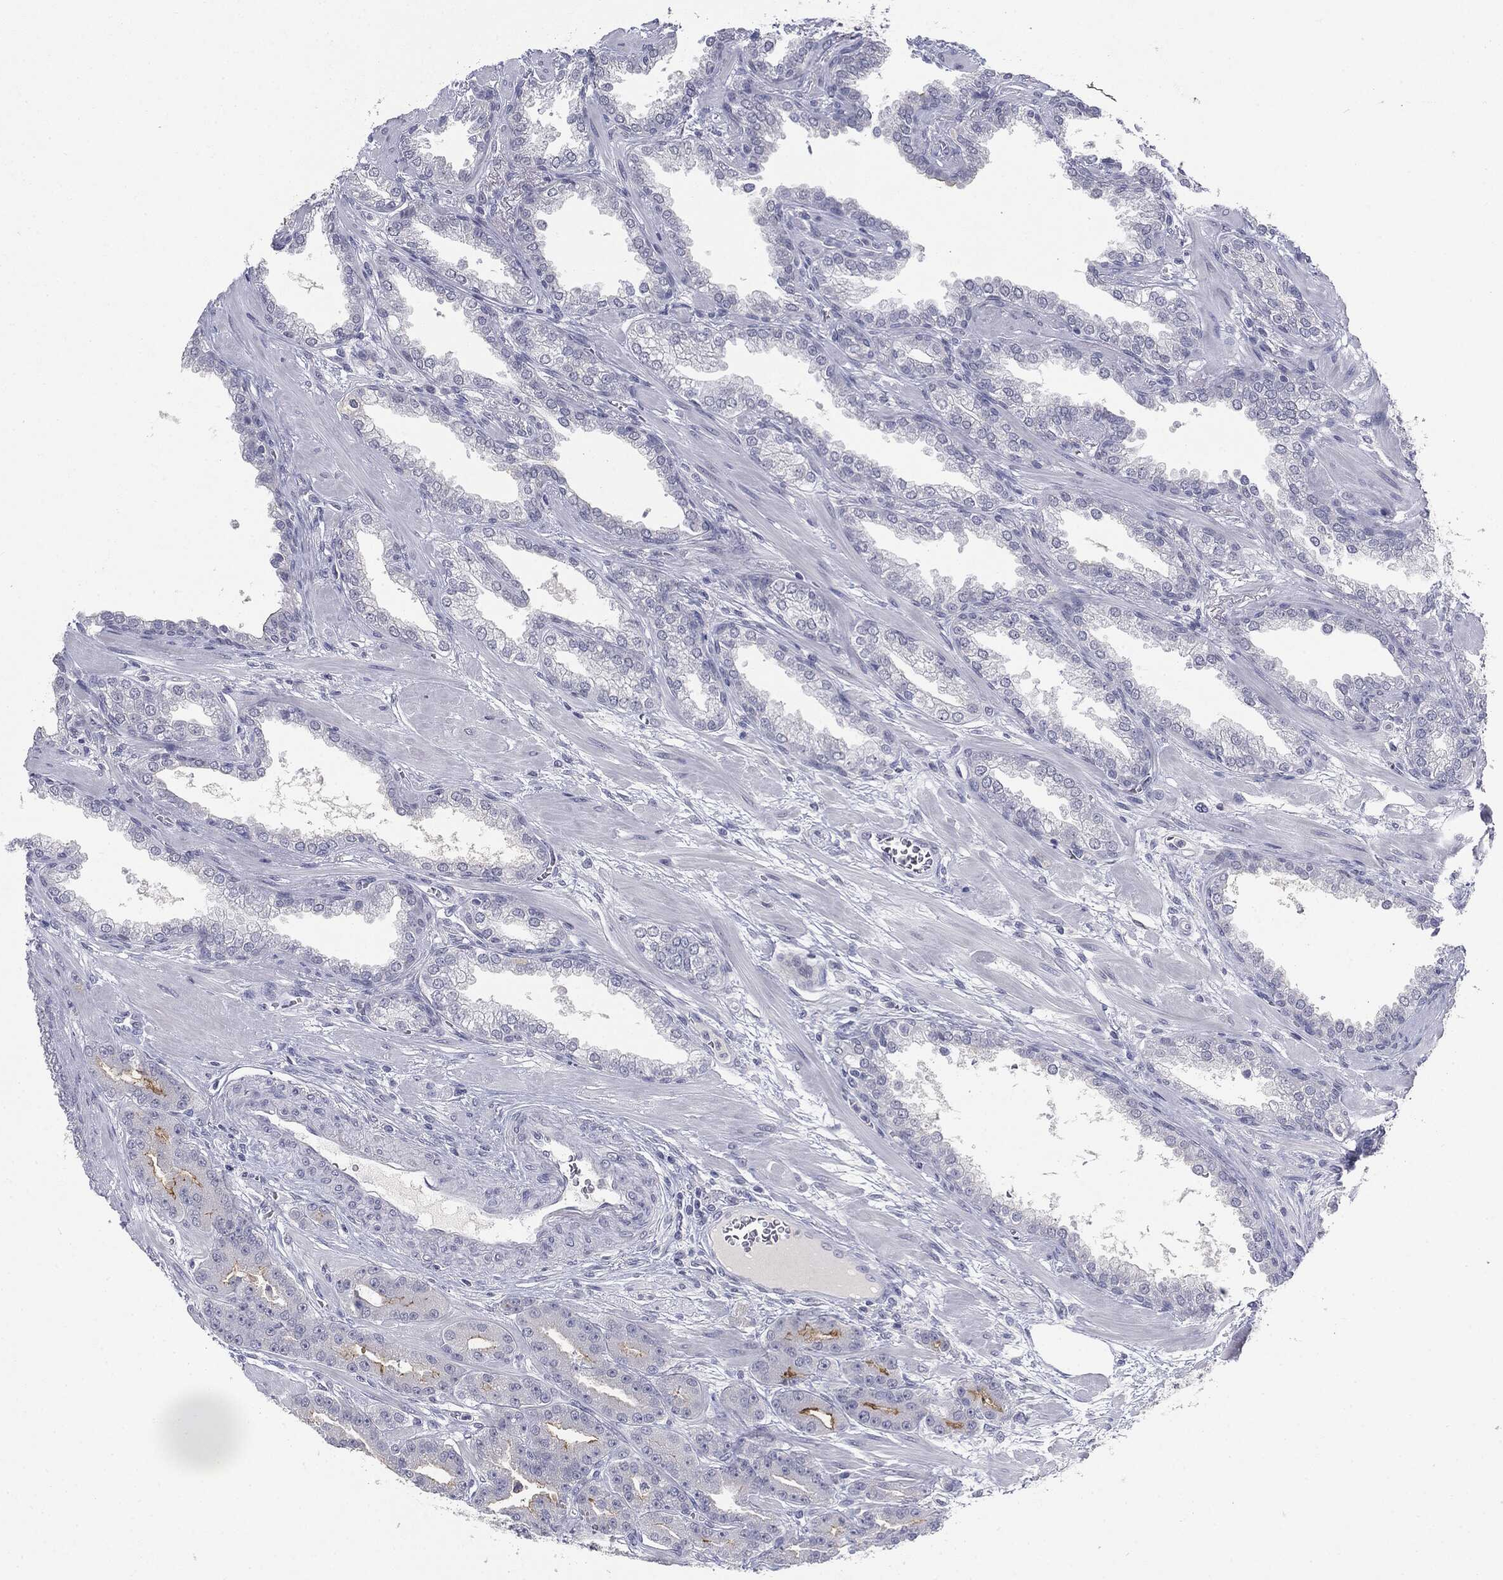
{"staining": {"intensity": "negative", "quantity": "none", "location": "none"}, "tissue": "prostate cancer", "cell_type": "Tumor cells", "image_type": "cancer", "snomed": [{"axis": "morphology", "description": "Adenocarcinoma, High grade"}, {"axis": "topography", "description": "Prostate"}], "caption": "IHC photomicrograph of human prostate adenocarcinoma (high-grade) stained for a protein (brown), which reveals no expression in tumor cells. The staining is performed using DAB brown chromogen with nuclei counter-stained in using hematoxylin.", "gene": "MUC1", "patient": {"sex": "male", "age": 60}}